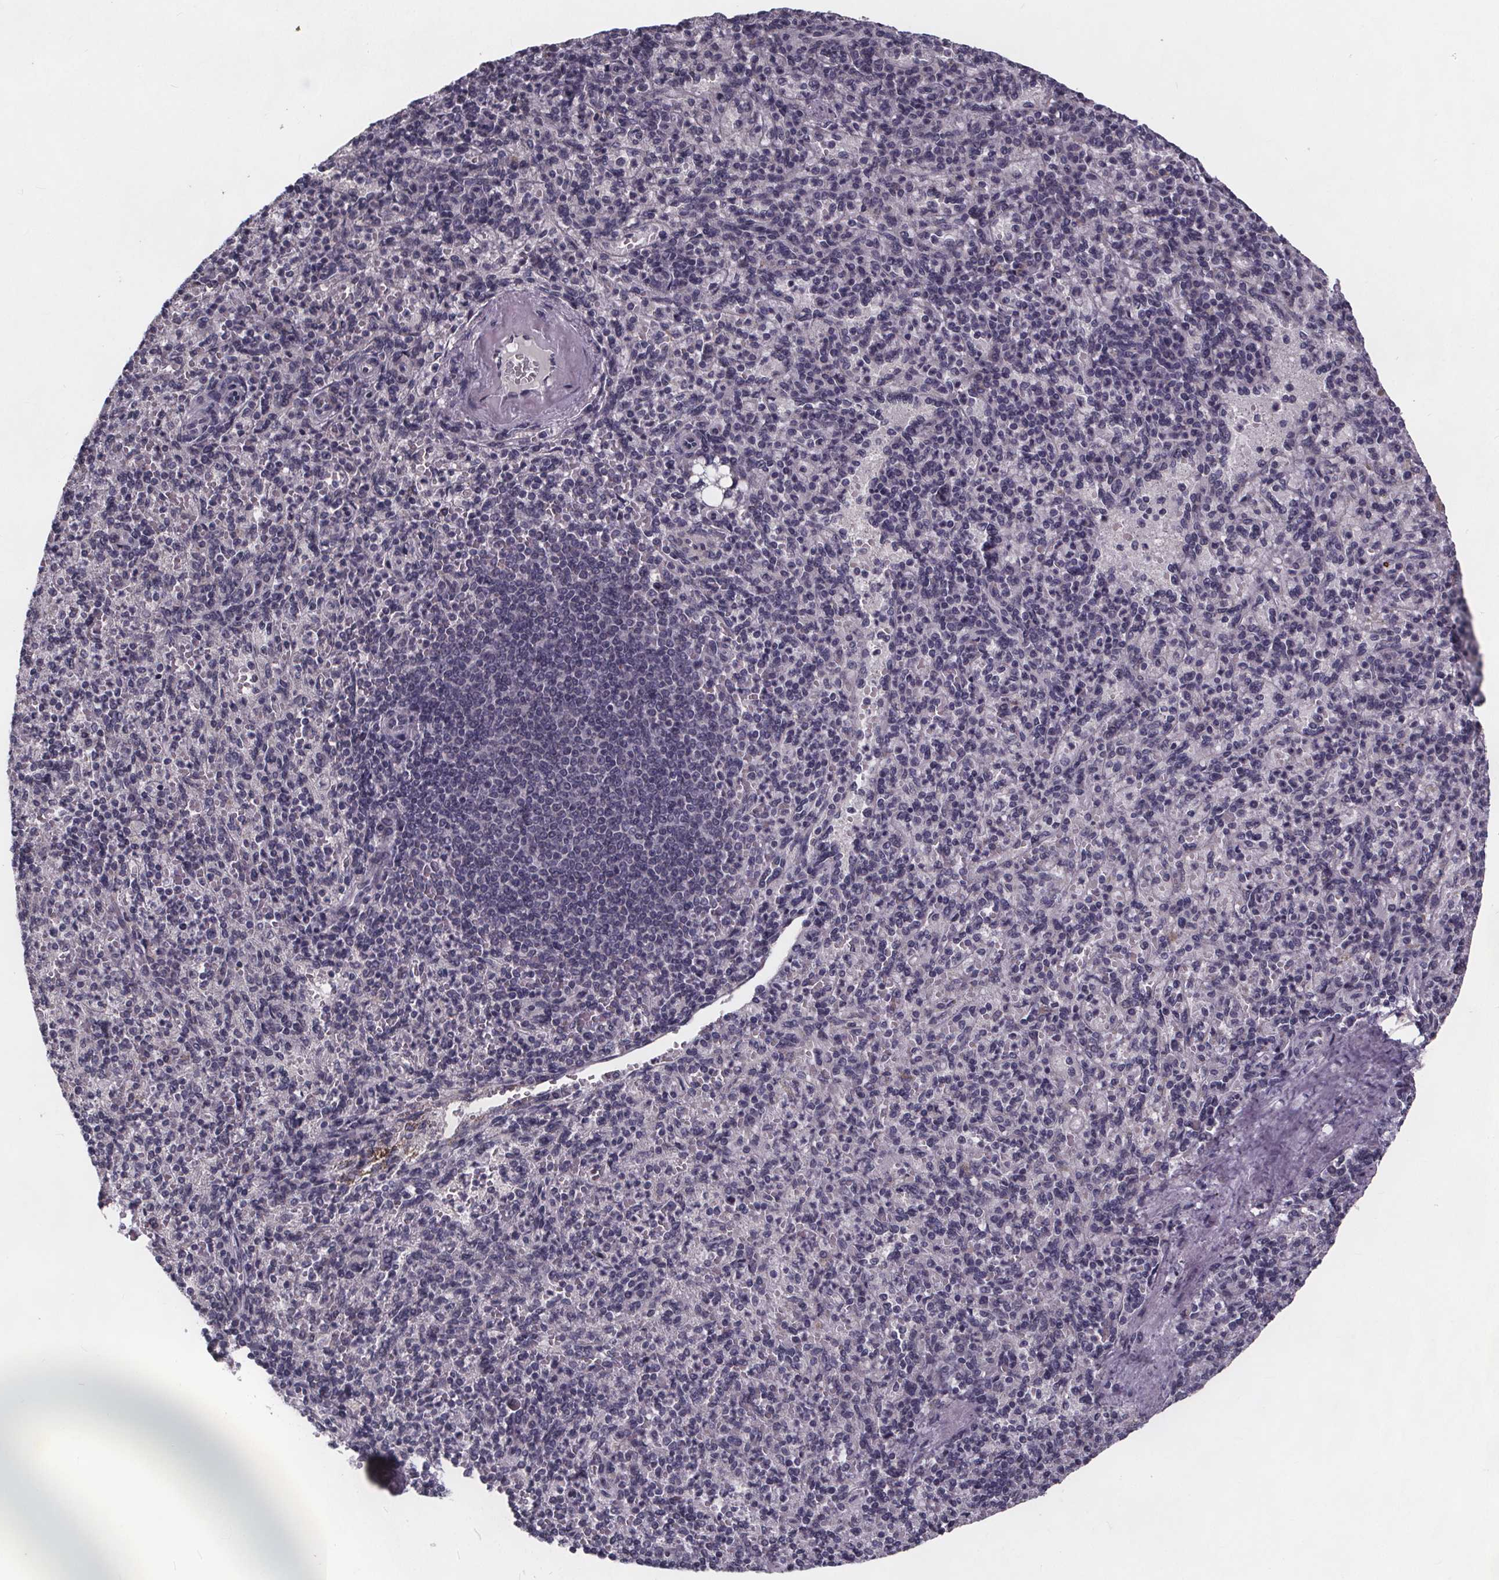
{"staining": {"intensity": "negative", "quantity": "none", "location": "none"}, "tissue": "spleen", "cell_type": "Cells in red pulp", "image_type": "normal", "snomed": [{"axis": "morphology", "description": "Normal tissue, NOS"}, {"axis": "topography", "description": "Spleen"}], "caption": "This is an IHC photomicrograph of benign spleen. There is no positivity in cells in red pulp.", "gene": "FAM181B", "patient": {"sex": "female", "age": 74}}